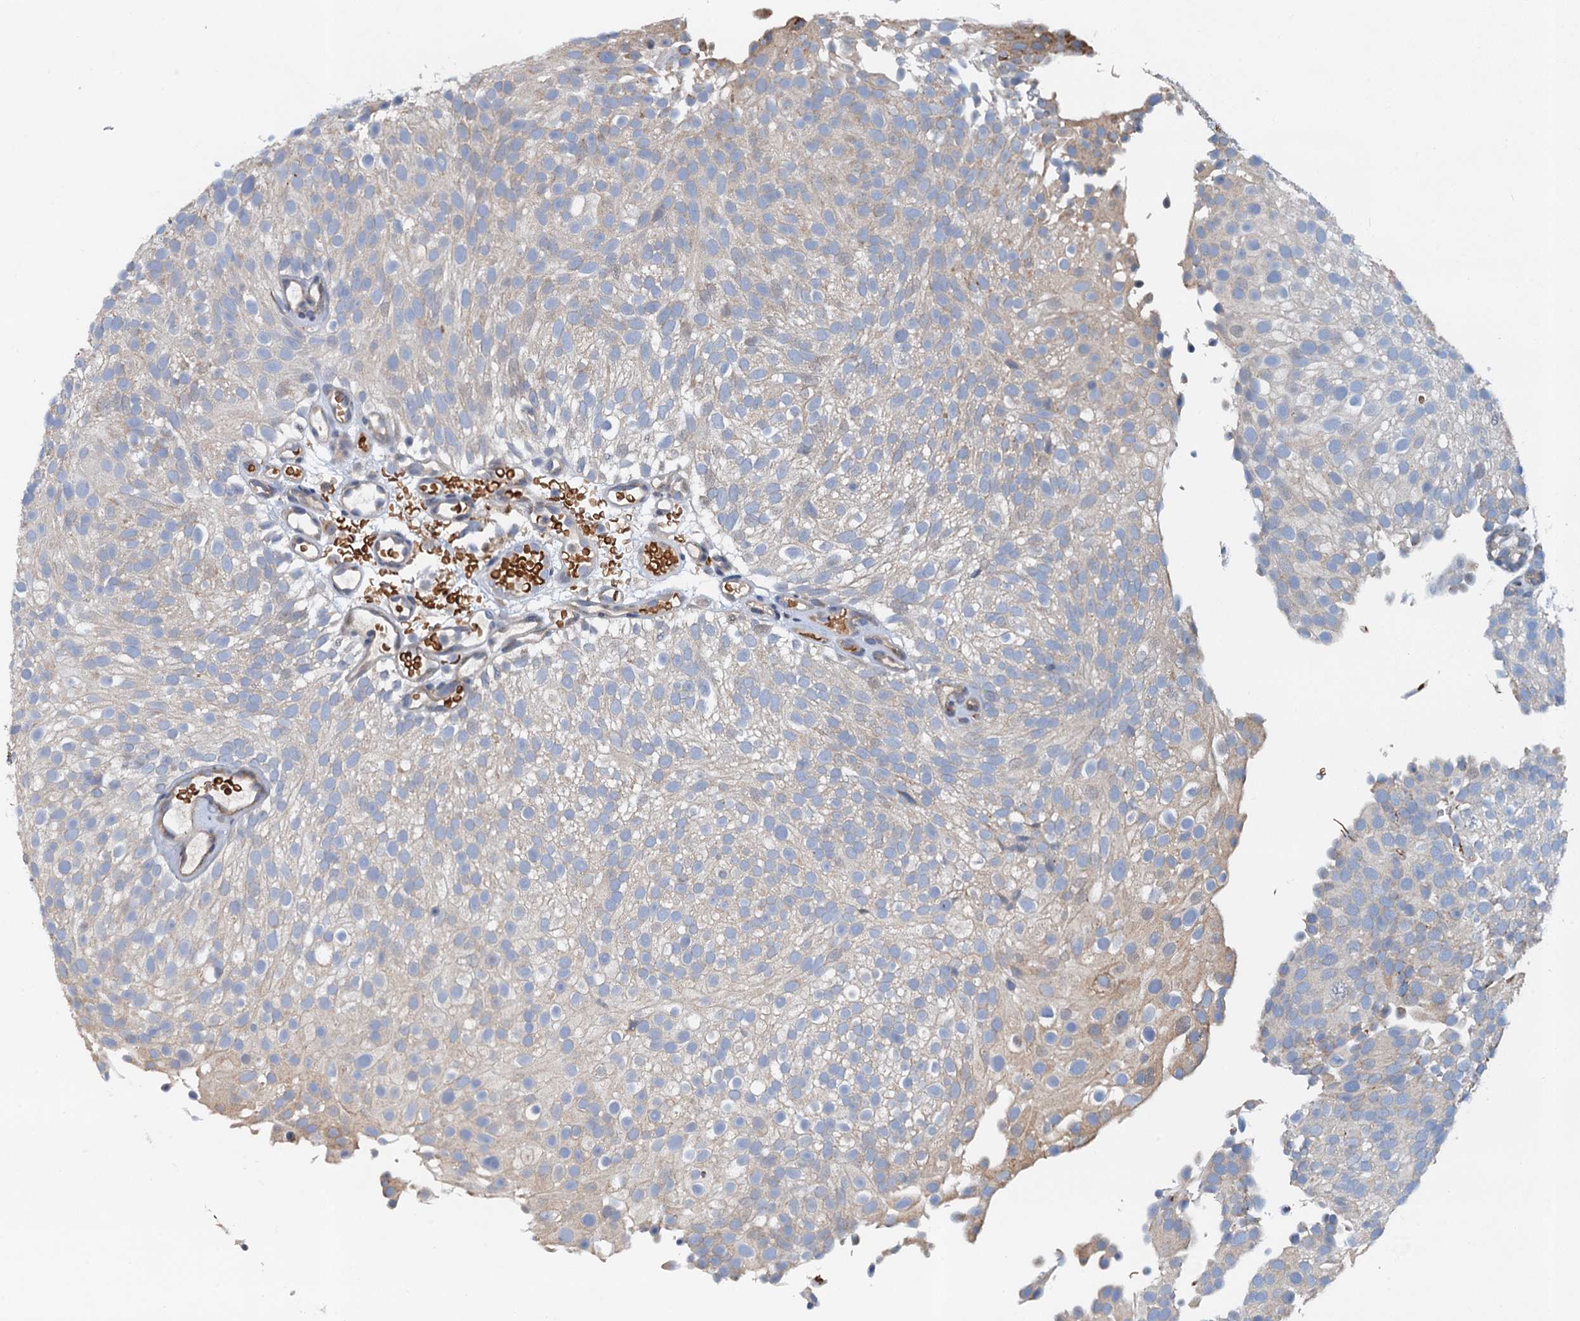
{"staining": {"intensity": "negative", "quantity": "none", "location": "none"}, "tissue": "urothelial cancer", "cell_type": "Tumor cells", "image_type": "cancer", "snomed": [{"axis": "morphology", "description": "Urothelial carcinoma, Low grade"}, {"axis": "topography", "description": "Urinary bladder"}], "caption": "Immunohistochemistry histopathology image of urothelial carcinoma (low-grade) stained for a protein (brown), which demonstrates no positivity in tumor cells.", "gene": "NBEA", "patient": {"sex": "male", "age": 78}}